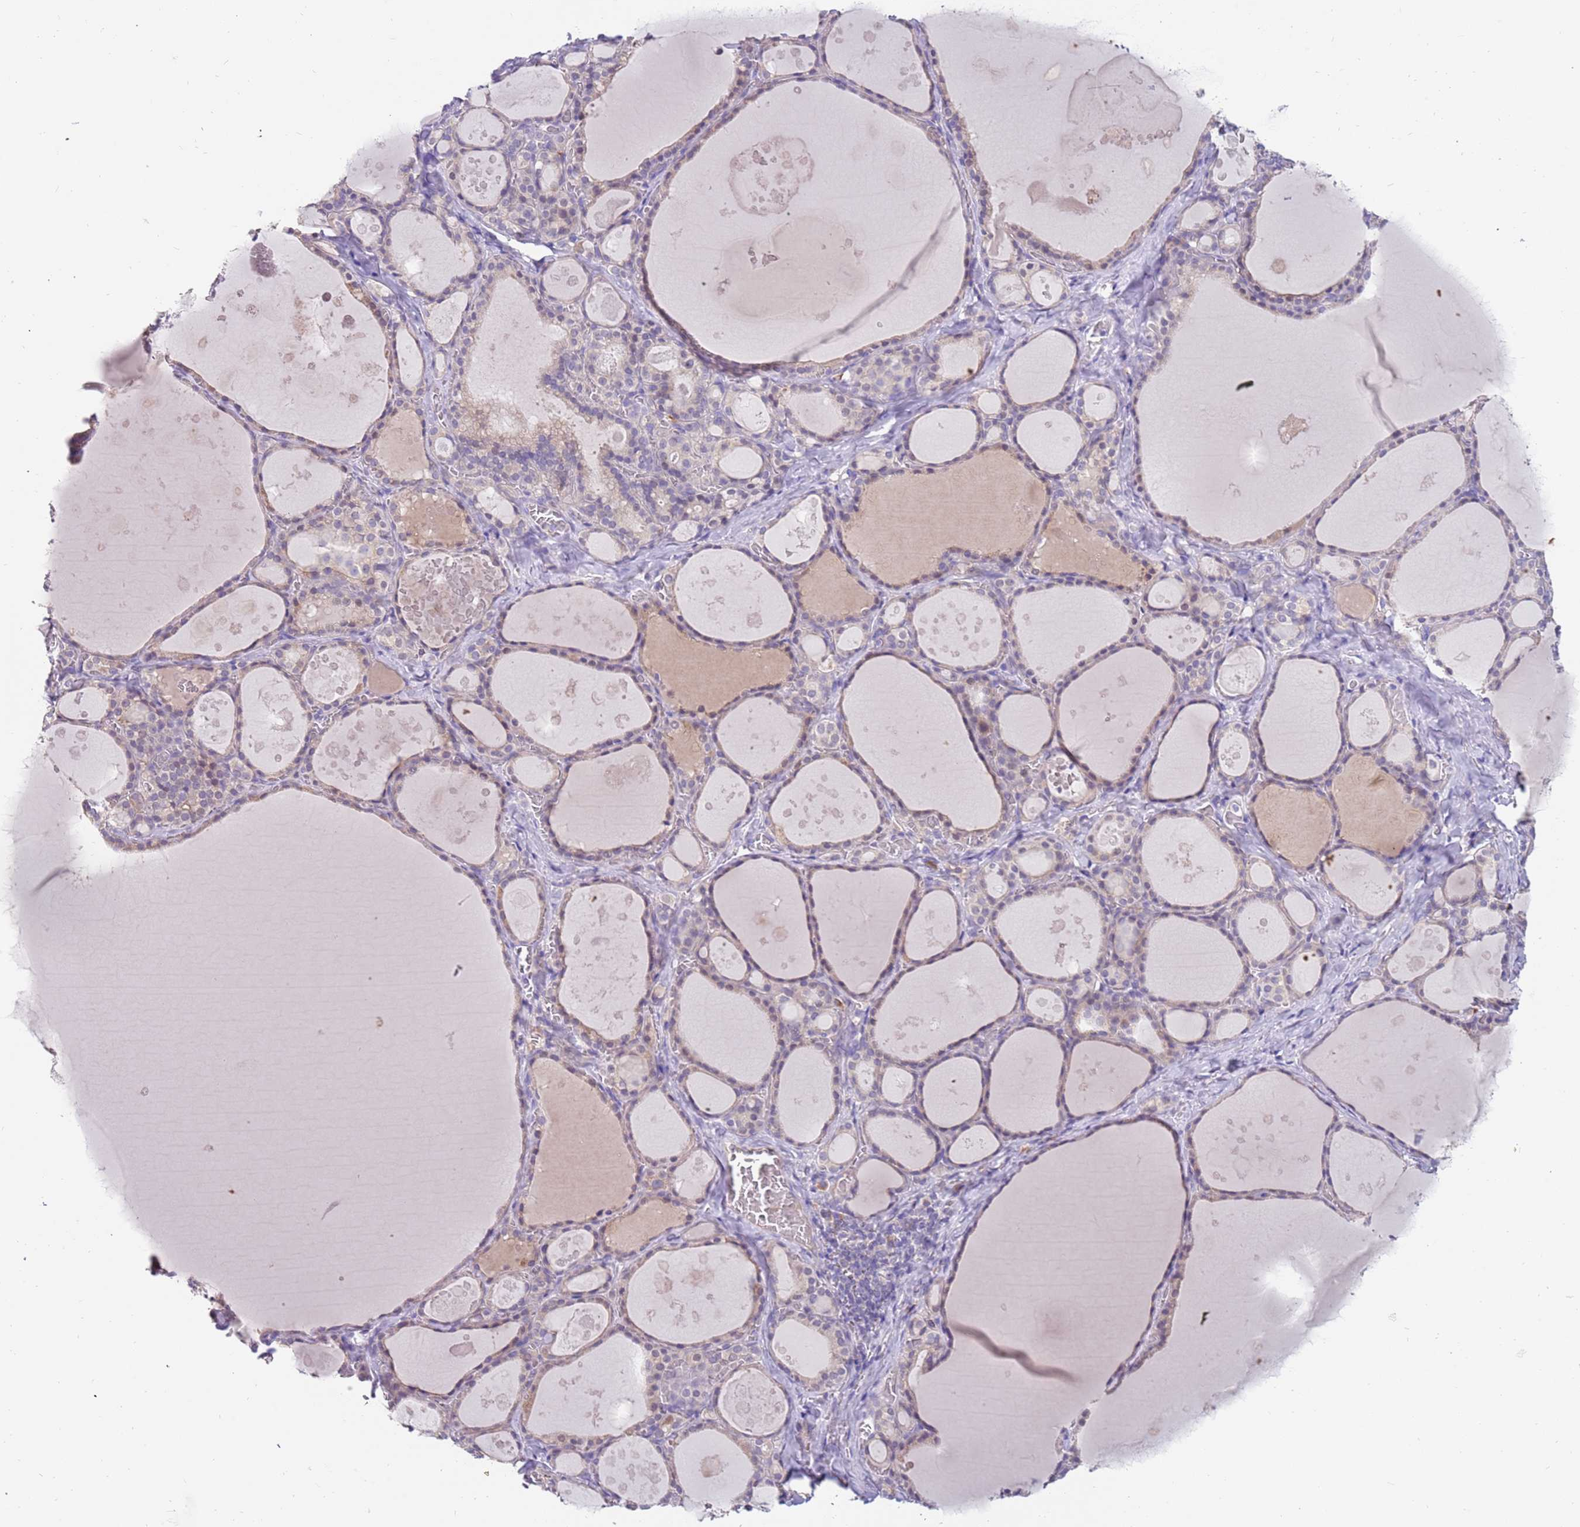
{"staining": {"intensity": "weak", "quantity": "<25%", "location": "cytoplasmic/membranous"}, "tissue": "thyroid gland", "cell_type": "Glandular cells", "image_type": "normal", "snomed": [{"axis": "morphology", "description": "Normal tissue, NOS"}, {"axis": "topography", "description": "Thyroid gland"}], "caption": "The immunohistochemistry (IHC) micrograph has no significant expression in glandular cells of thyroid gland. (Immunohistochemistry (ihc), brightfield microscopy, high magnification).", "gene": "ZNF746", "patient": {"sex": "male", "age": 56}}